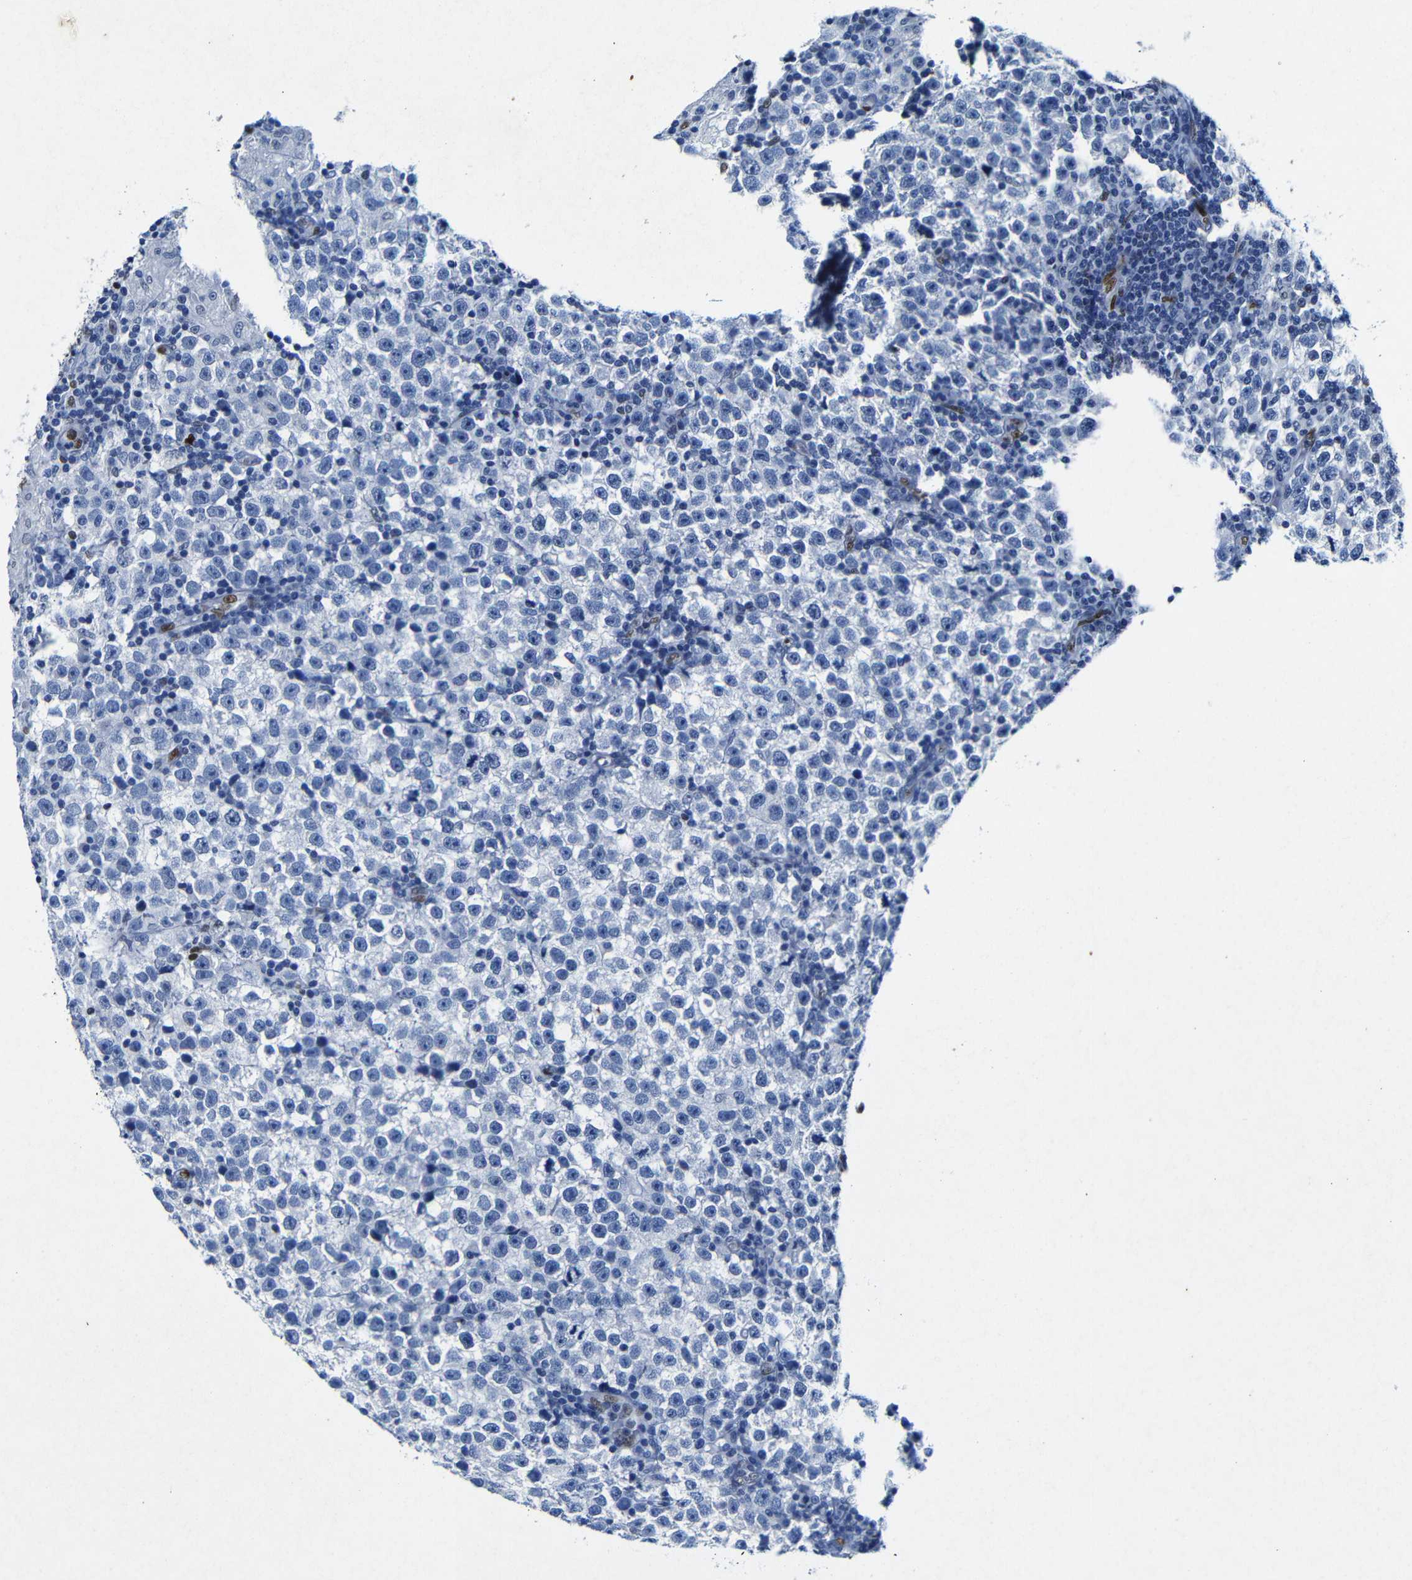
{"staining": {"intensity": "negative", "quantity": "none", "location": "none"}, "tissue": "testis cancer", "cell_type": "Tumor cells", "image_type": "cancer", "snomed": [{"axis": "morphology", "description": "Seminoma, NOS"}, {"axis": "topography", "description": "Testis"}], "caption": "This is an immunohistochemistry image of testis seminoma. There is no expression in tumor cells.", "gene": "FOSL2", "patient": {"sex": "male", "age": 43}}